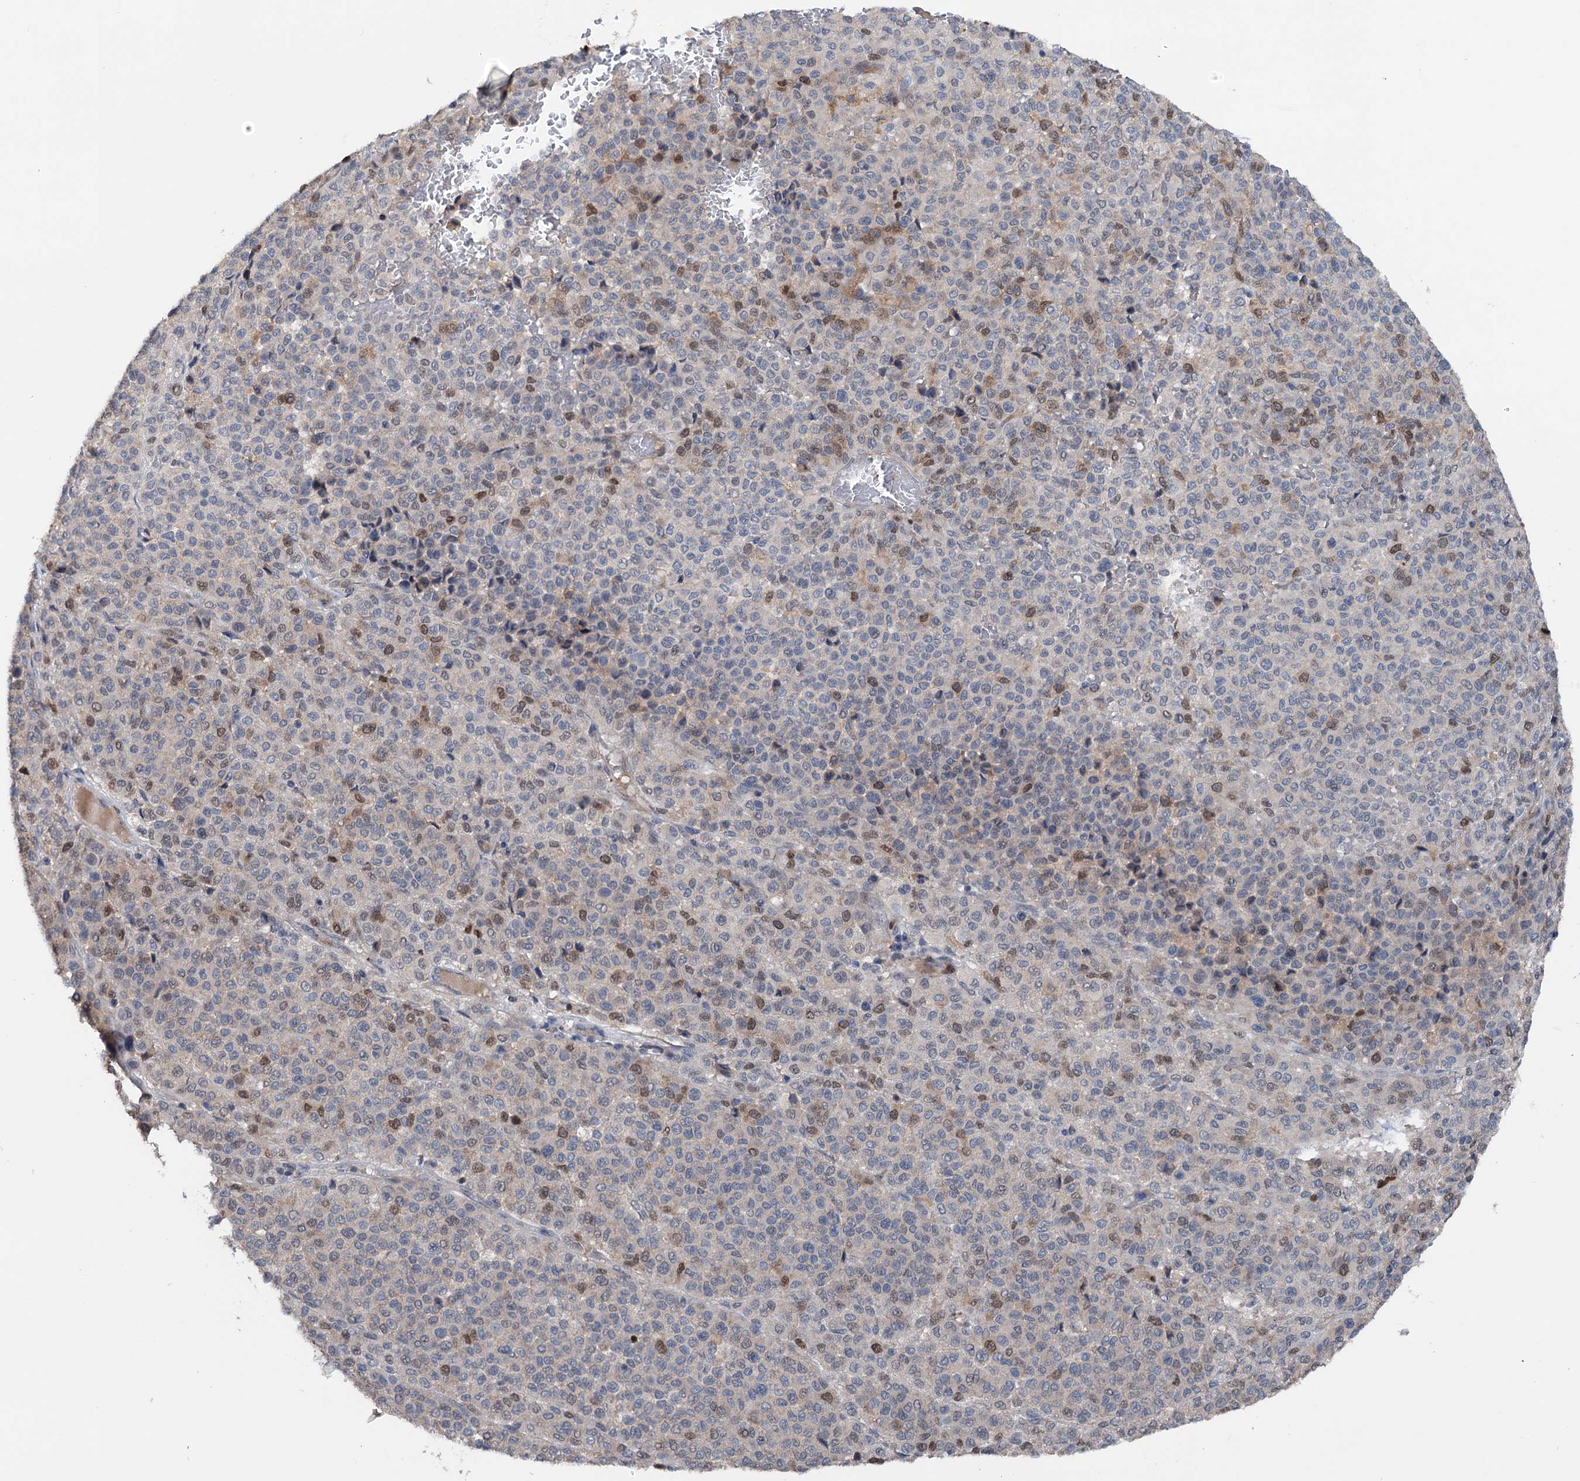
{"staining": {"intensity": "moderate", "quantity": "<25%", "location": "cytoplasmic/membranous,nuclear"}, "tissue": "melanoma", "cell_type": "Tumor cells", "image_type": "cancer", "snomed": [{"axis": "morphology", "description": "Malignant melanoma, Metastatic site"}, {"axis": "topography", "description": "Pancreas"}], "caption": "Human malignant melanoma (metastatic site) stained with a protein marker reveals moderate staining in tumor cells.", "gene": "NCAPD2", "patient": {"sex": "female", "age": 30}}